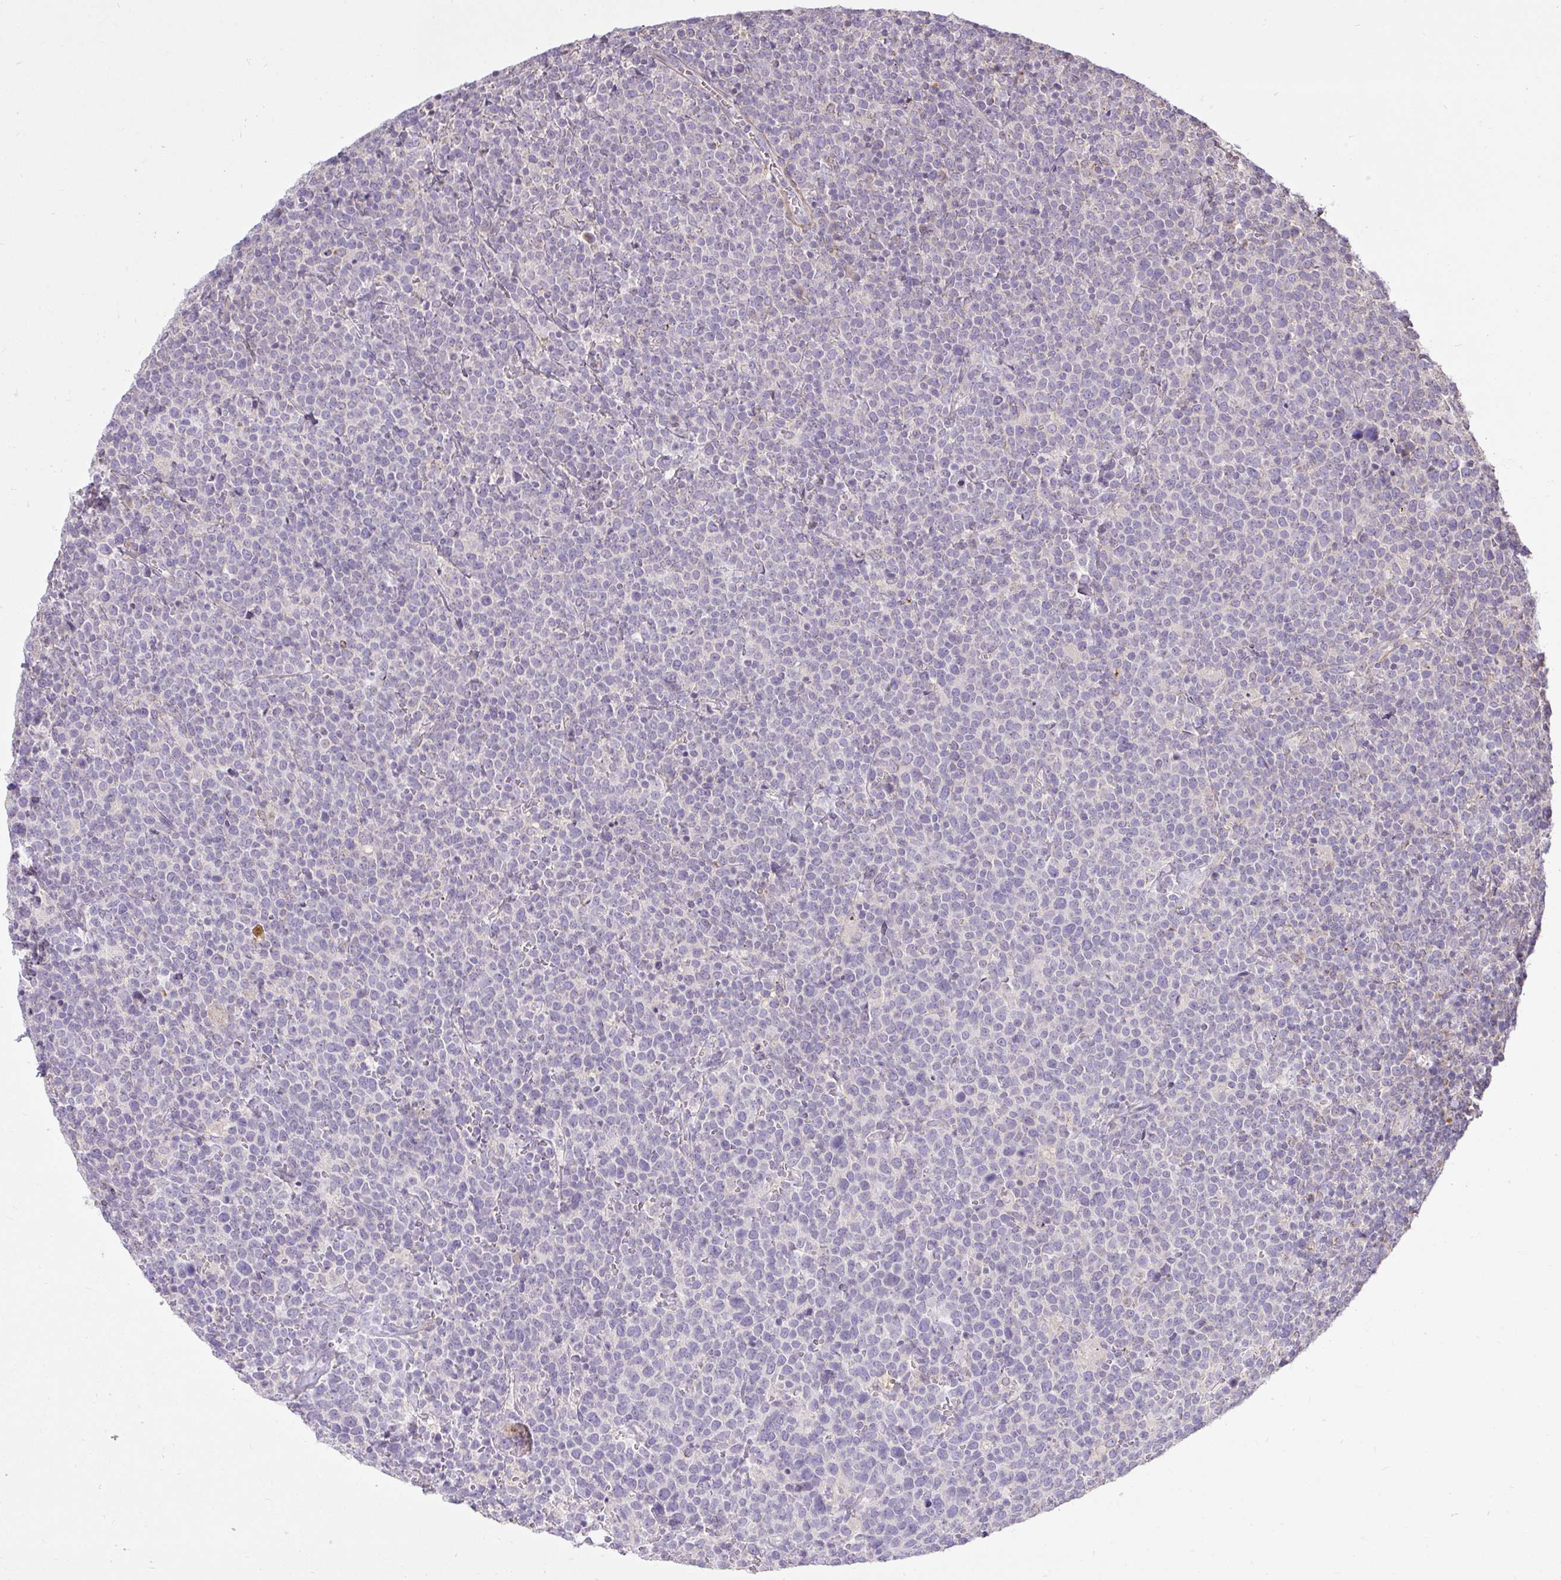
{"staining": {"intensity": "negative", "quantity": "none", "location": "none"}, "tissue": "lymphoma", "cell_type": "Tumor cells", "image_type": "cancer", "snomed": [{"axis": "morphology", "description": "Malignant lymphoma, non-Hodgkin's type, High grade"}, {"axis": "topography", "description": "Lymph node"}], "caption": "Lymphoma was stained to show a protein in brown. There is no significant expression in tumor cells.", "gene": "STRIP1", "patient": {"sex": "male", "age": 61}}